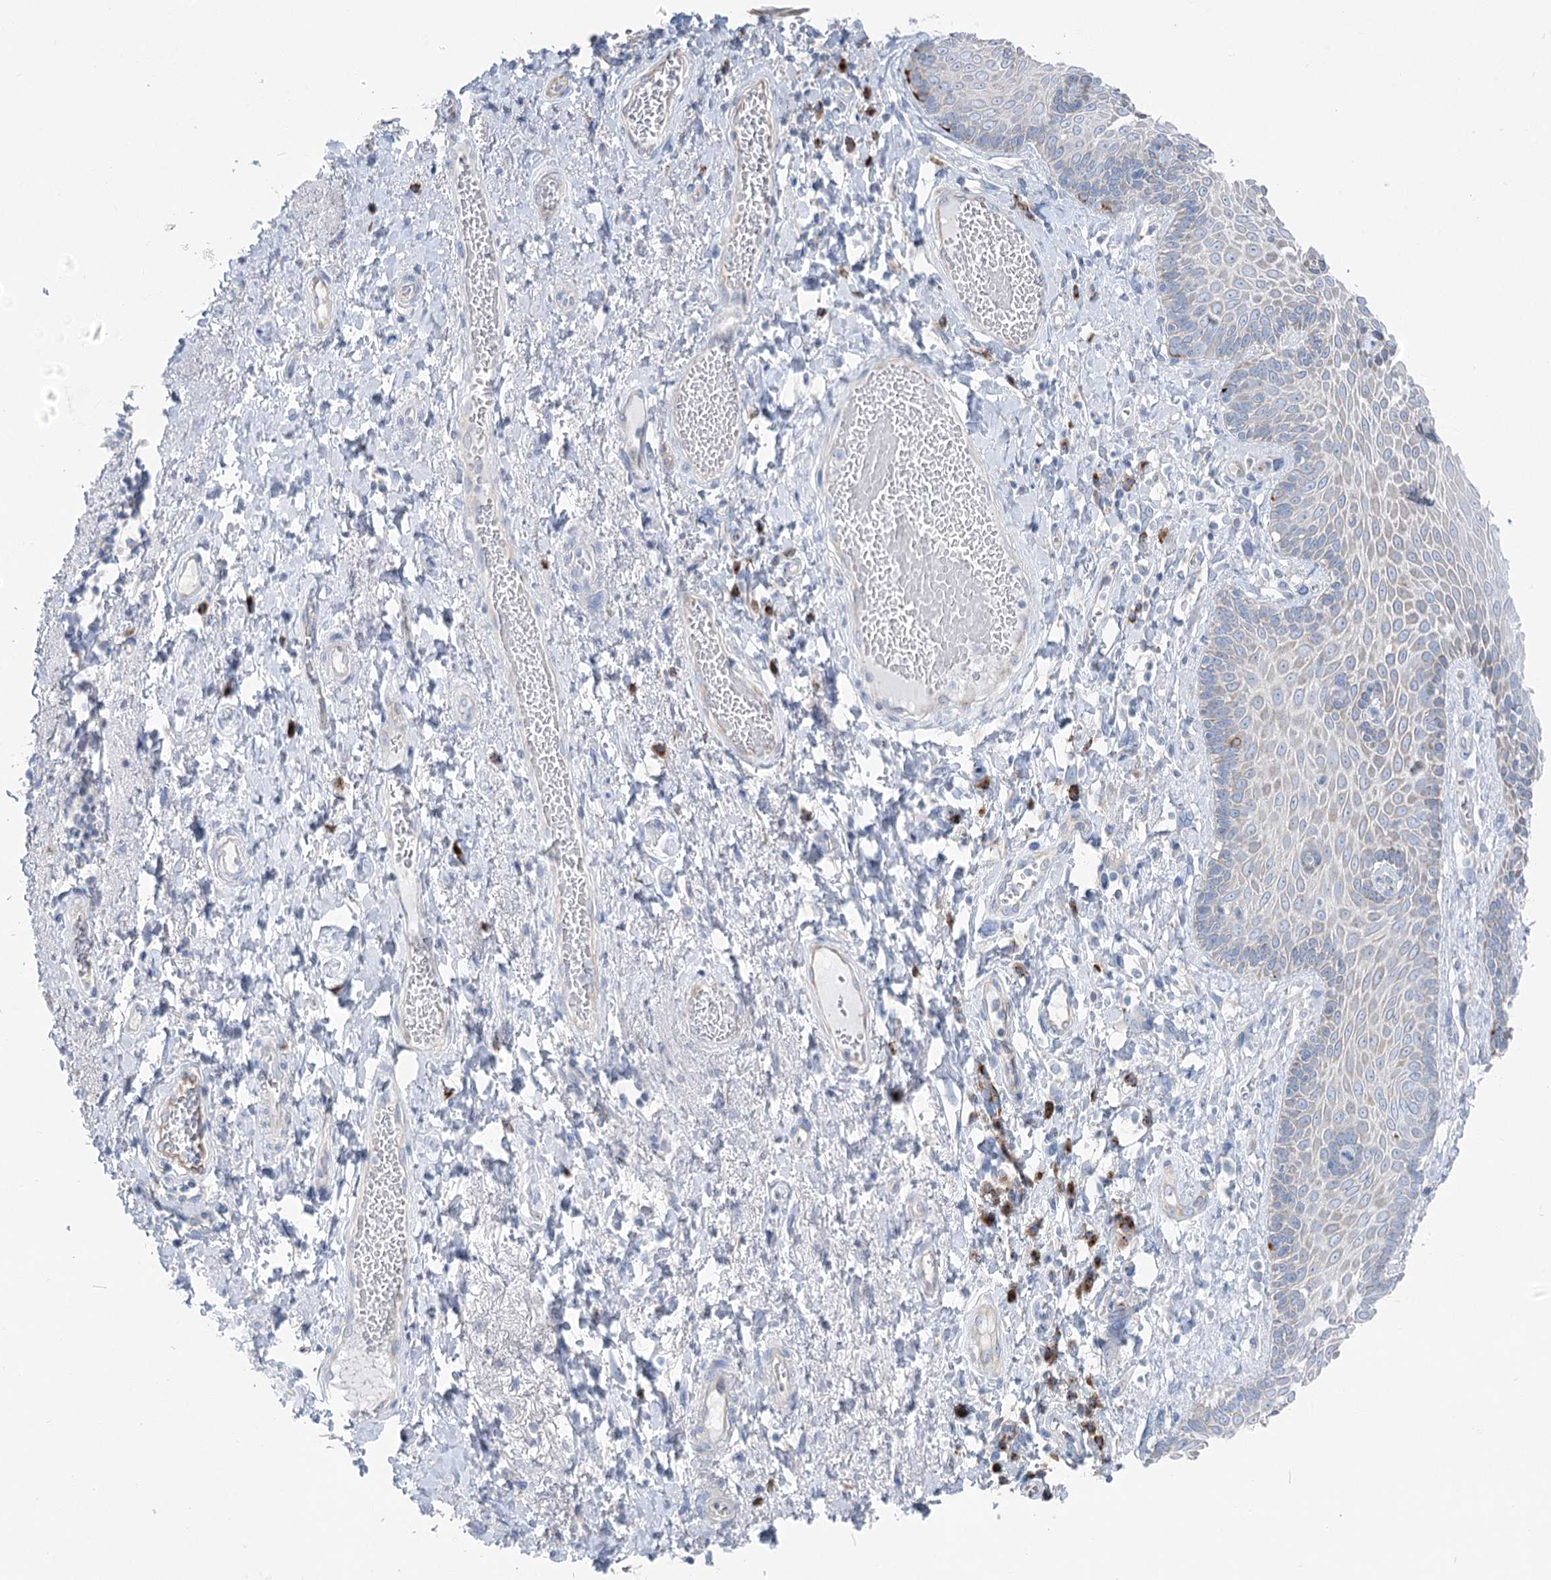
{"staining": {"intensity": "moderate", "quantity": "<25%", "location": "cytoplasmic/membranous"}, "tissue": "skin", "cell_type": "Epidermal cells", "image_type": "normal", "snomed": [{"axis": "morphology", "description": "Normal tissue, NOS"}, {"axis": "topography", "description": "Anal"}], "caption": "Approximately <25% of epidermal cells in unremarkable human skin demonstrate moderate cytoplasmic/membranous protein expression as visualized by brown immunohistochemical staining.", "gene": "POGLUT1", "patient": {"sex": "male", "age": 69}}